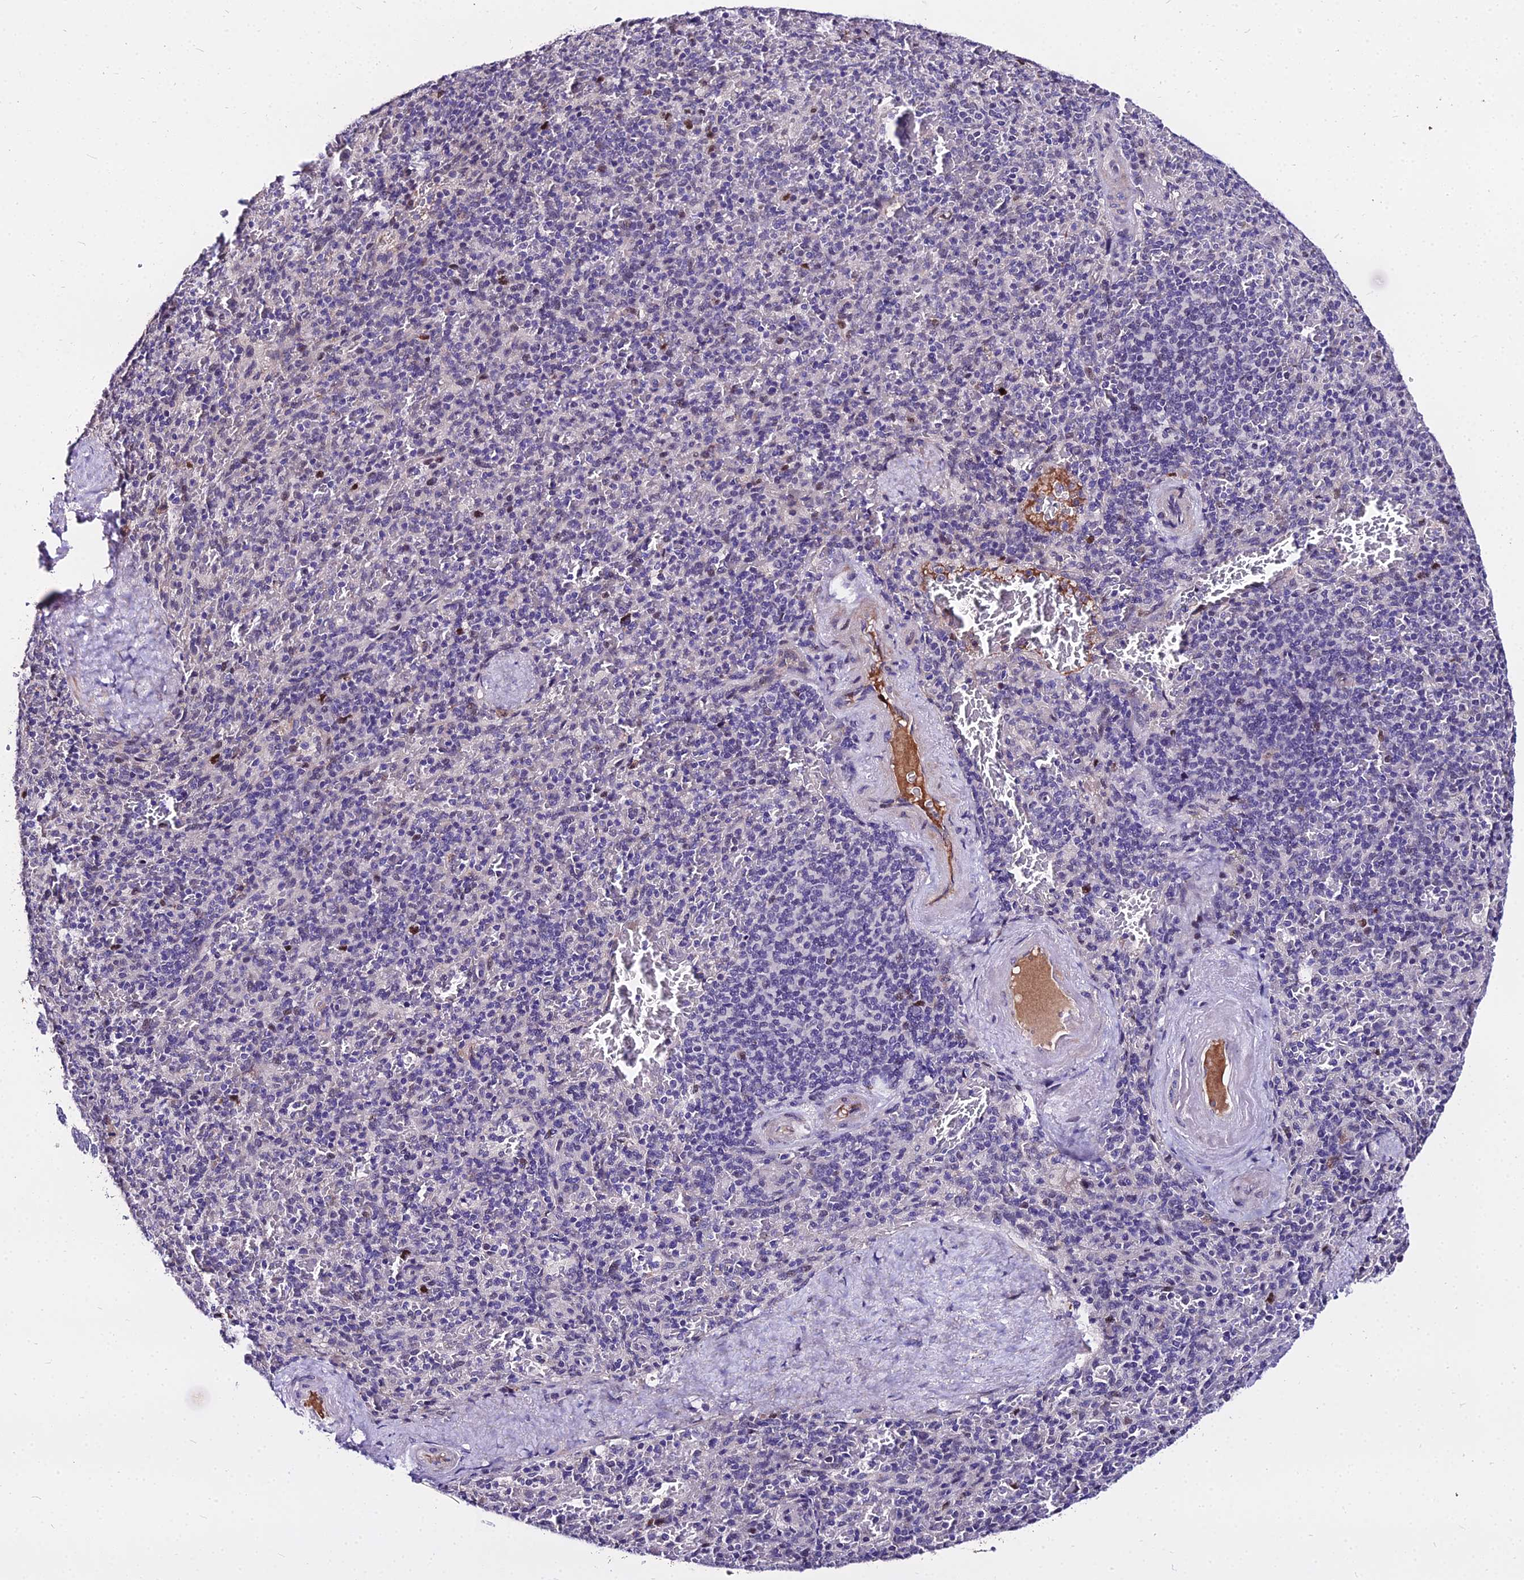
{"staining": {"intensity": "negative", "quantity": "none", "location": "none"}, "tissue": "spleen", "cell_type": "Cells in red pulp", "image_type": "normal", "snomed": [{"axis": "morphology", "description": "Normal tissue, NOS"}, {"axis": "topography", "description": "Spleen"}], "caption": "There is no significant positivity in cells in red pulp of spleen. (Stains: DAB (3,3'-diaminobenzidine) IHC with hematoxylin counter stain, Microscopy: brightfield microscopy at high magnification).", "gene": "TRIML2", "patient": {"sex": "male", "age": 82}}